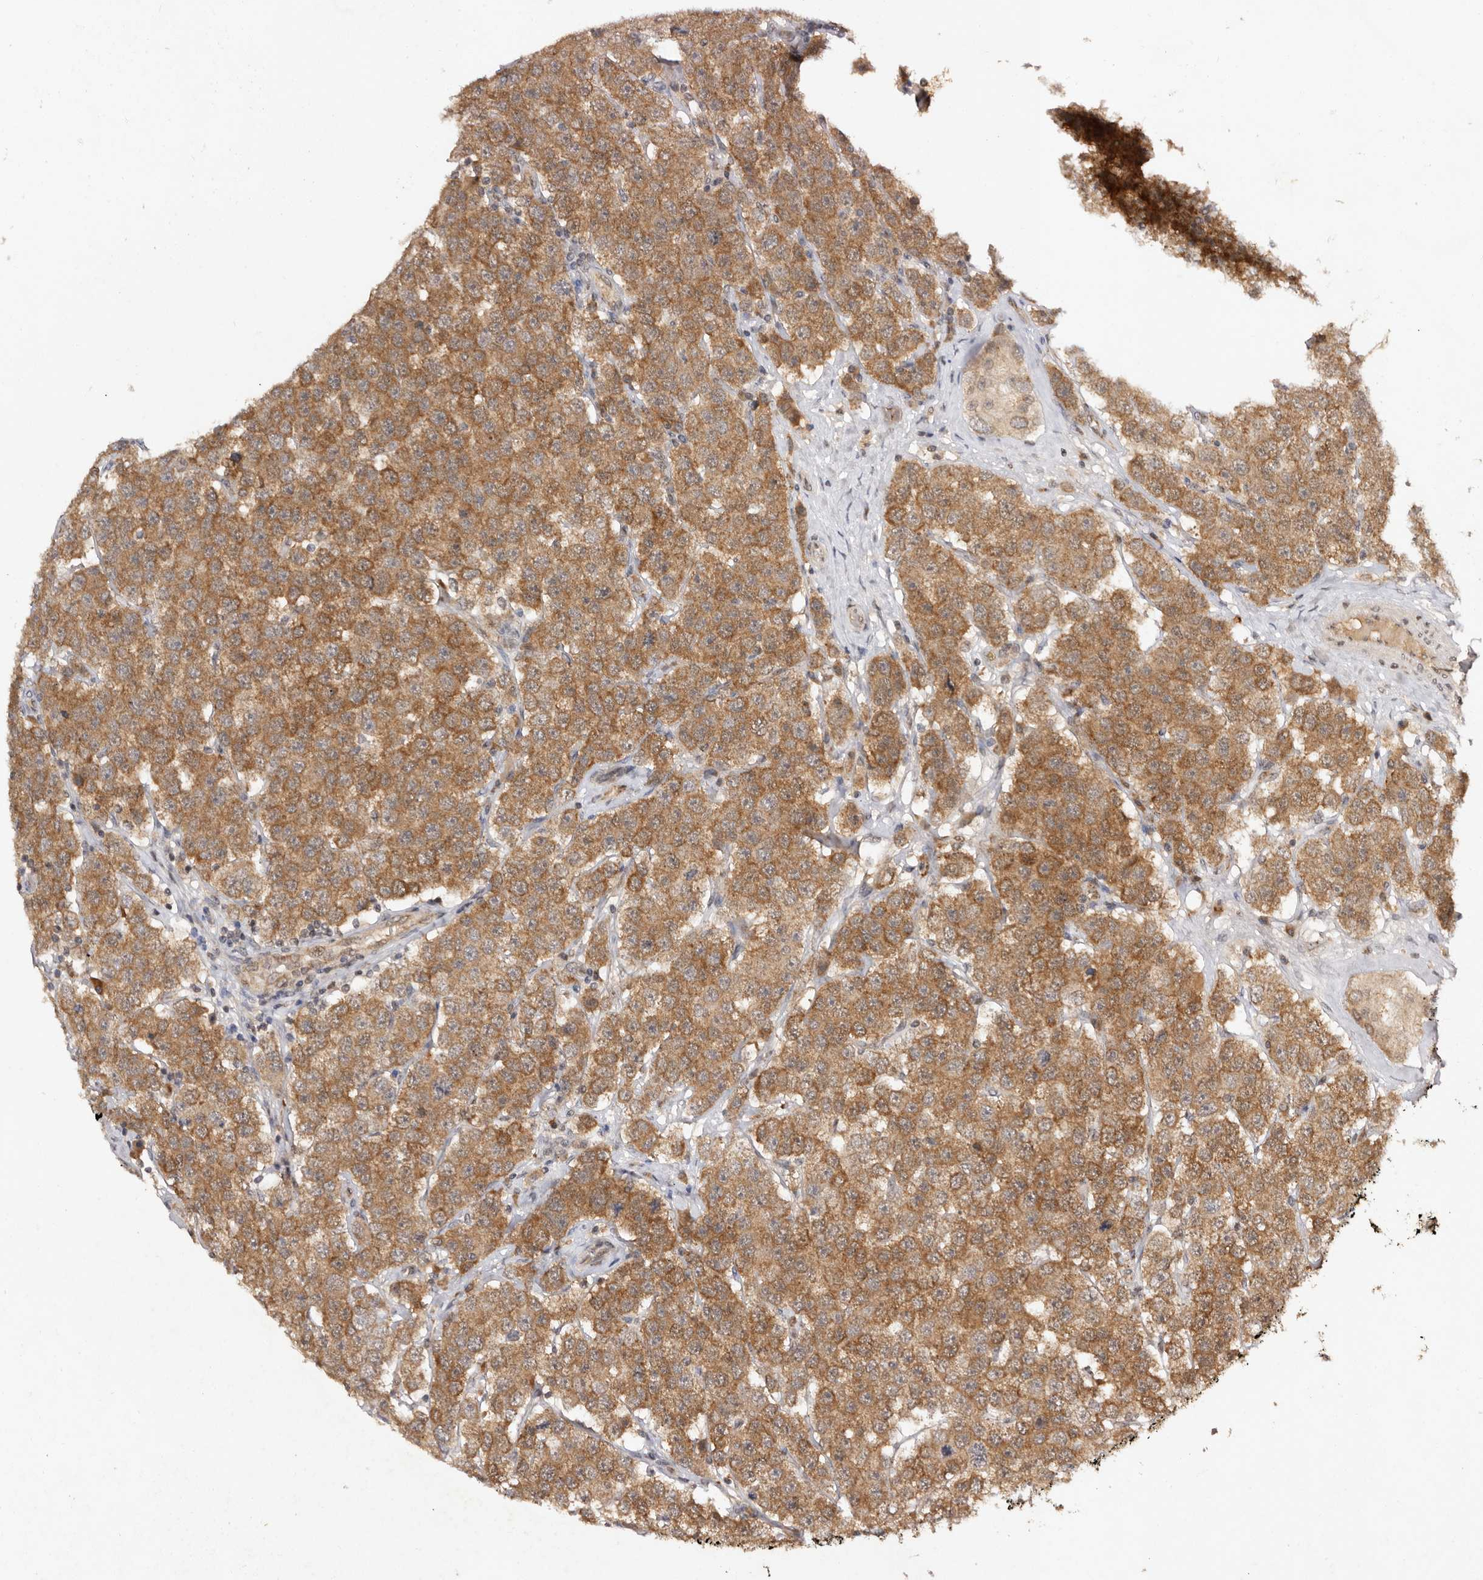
{"staining": {"intensity": "moderate", "quantity": ">75%", "location": "cytoplasmic/membranous"}, "tissue": "testis cancer", "cell_type": "Tumor cells", "image_type": "cancer", "snomed": [{"axis": "morphology", "description": "Seminoma, NOS"}, {"axis": "topography", "description": "Testis"}], "caption": "This micrograph exhibits testis seminoma stained with immunohistochemistry (IHC) to label a protein in brown. The cytoplasmic/membranous of tumor cells show moderate positivity for the protein. Nuclei are counter-stained blue.", "gene": "TARS2", "patient": {"sex": "male", "age": 28}}